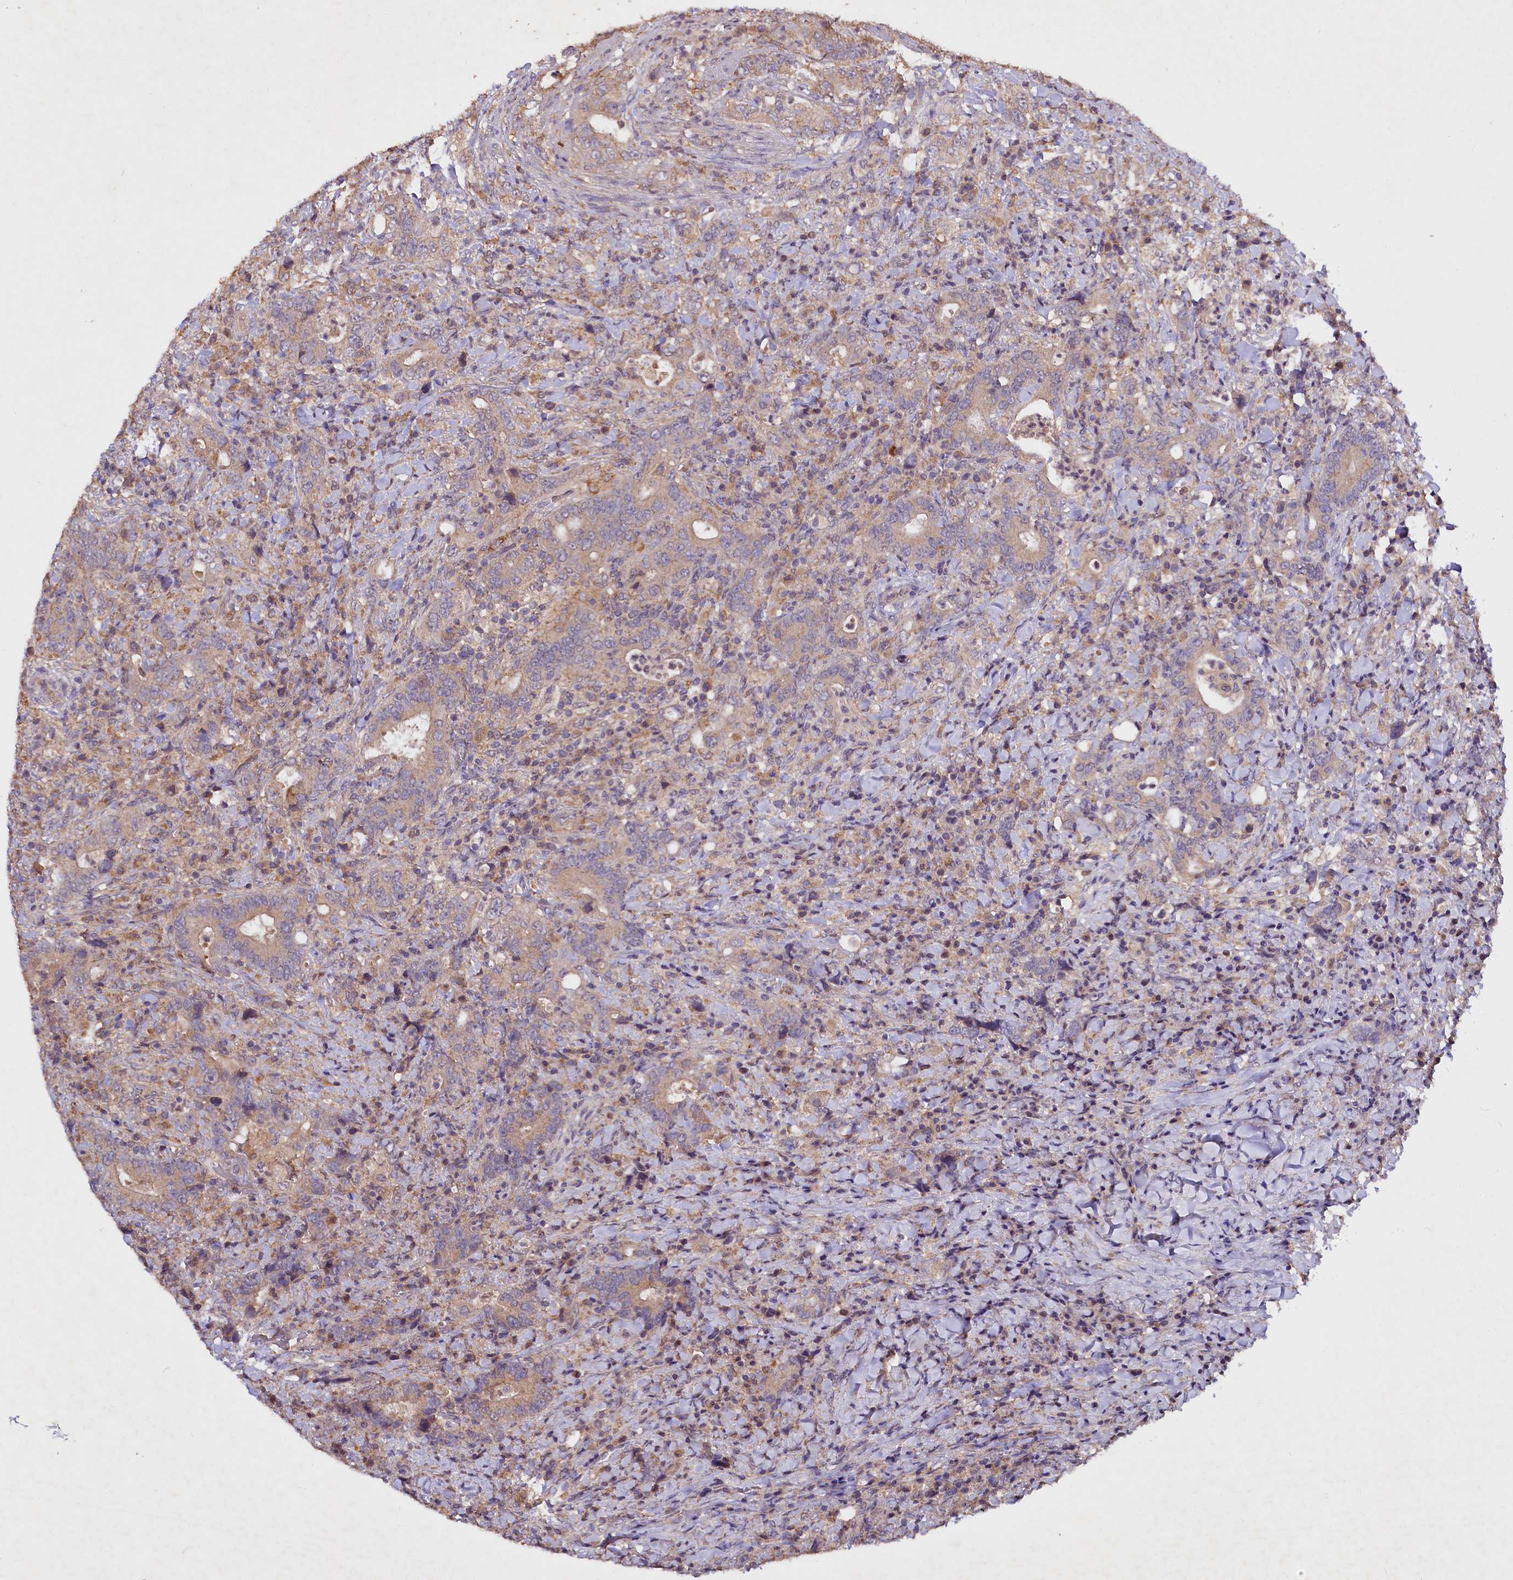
{"staining": {"intensity": "weak", "quantity": "25%-75%", "location": "cytoplasmic/membranous"}, "tissue": "colorectal cancer", "cell_type": "Tumor cells", "image_type": "cancer", "snomed": [{"axis": "morphology", "description": "Adenocarcinoma, NOS"}, {"axis": "topography", "description": "Colon"}], "caption": "Tumor cells display low levels of weak cytoplasmic/membranous expression in approximately 25%-75% of cells in human colorectal cancer (adenocarcinoma).", "gene": "ETFBKMT", "patient": {"sex": "female", "age": 75}}